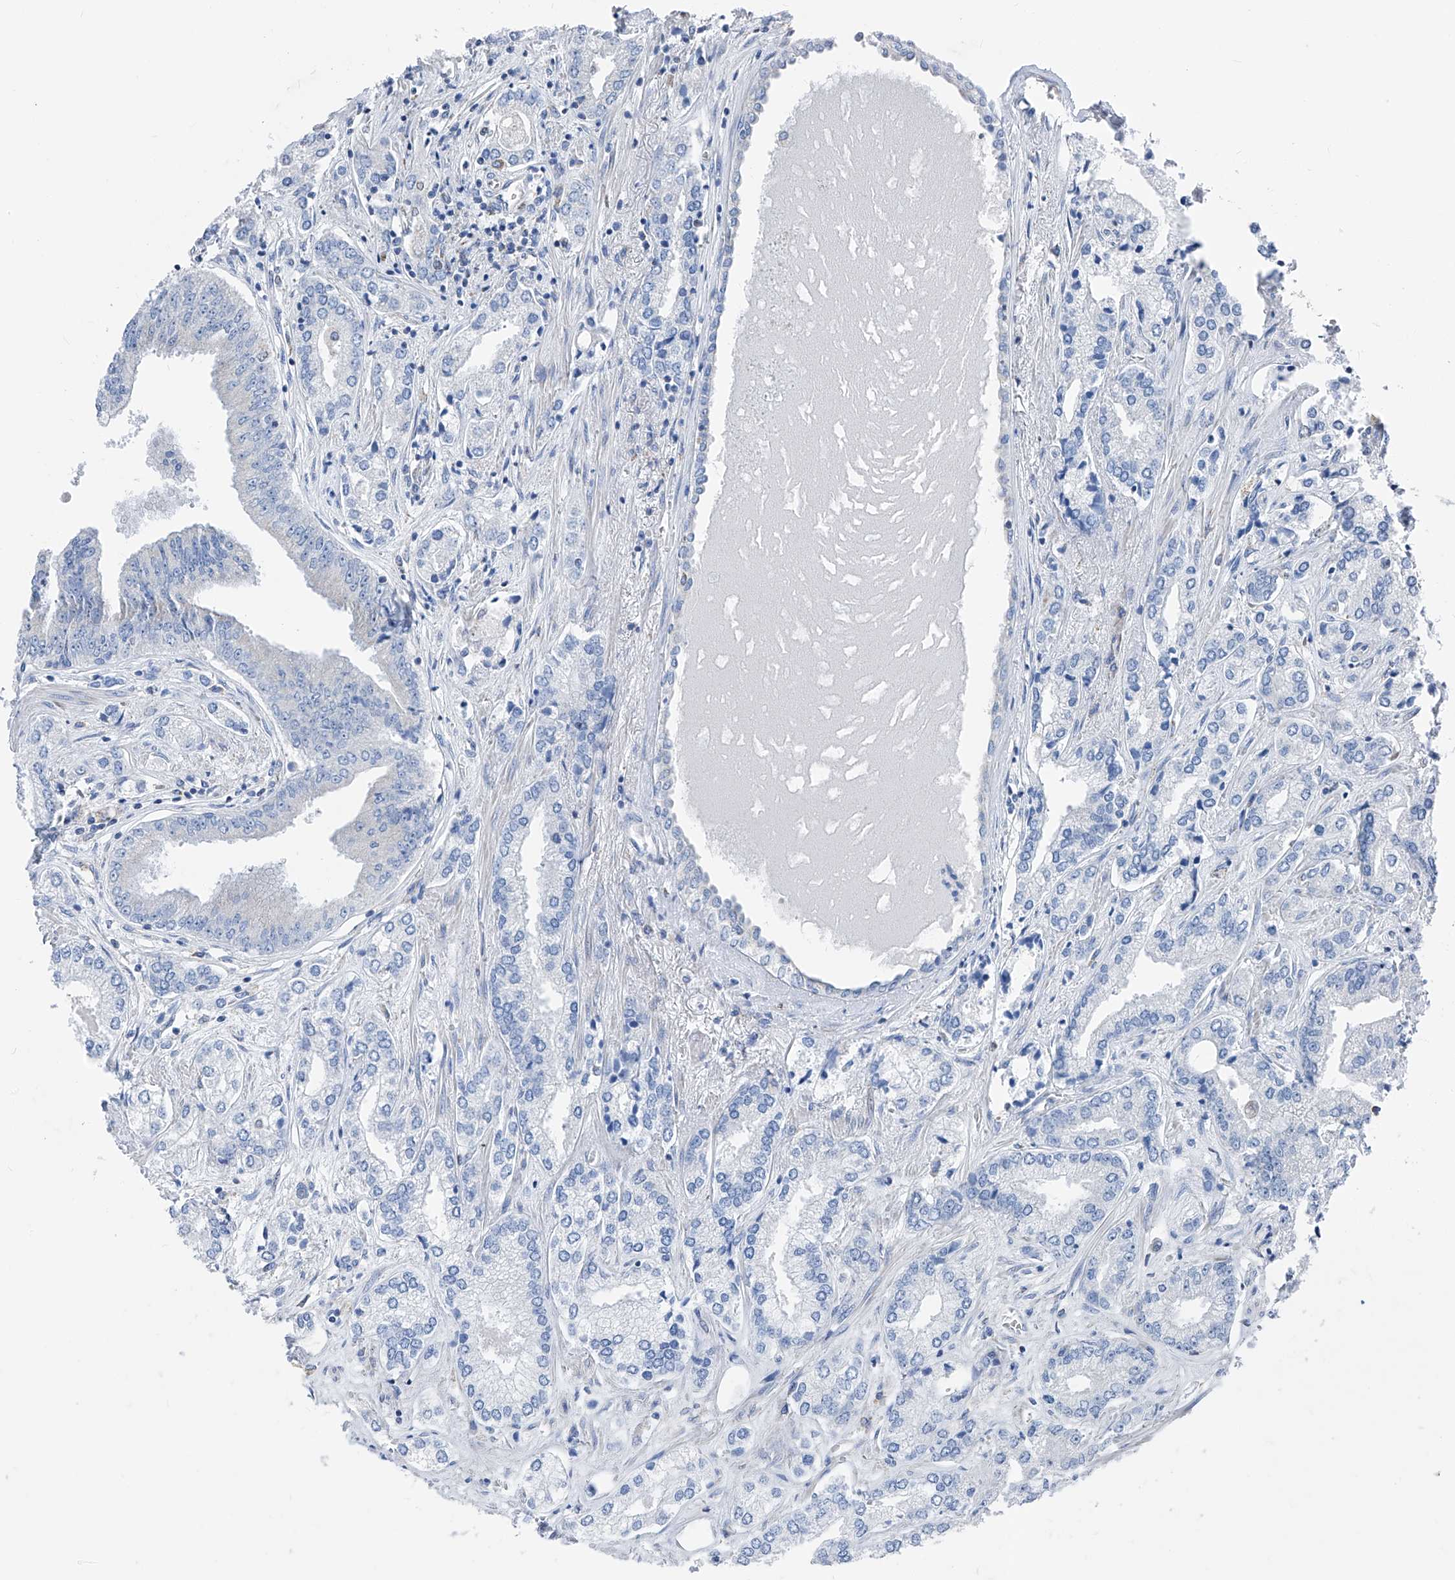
{"staining": {"intensity": "negative", "quantity": "none", "location": "none"}, "tissue": "prostate cancer", "cell_type": "Tumor cells", "image_type": "cancer", "snomed": [{"axis": "morphology", "description": "Adenocarcinoma, High grade"}, {"axis": "topography", "description": "Prostate"}], "caption": "A micrograph of human prostate cancer is negative for staining in tumor cells. (Immunohistochemistry (ihc), brightfield microscopy, high magnification).", "gene": "AGPS", "patient": {"sex": "male", "age": 66}}